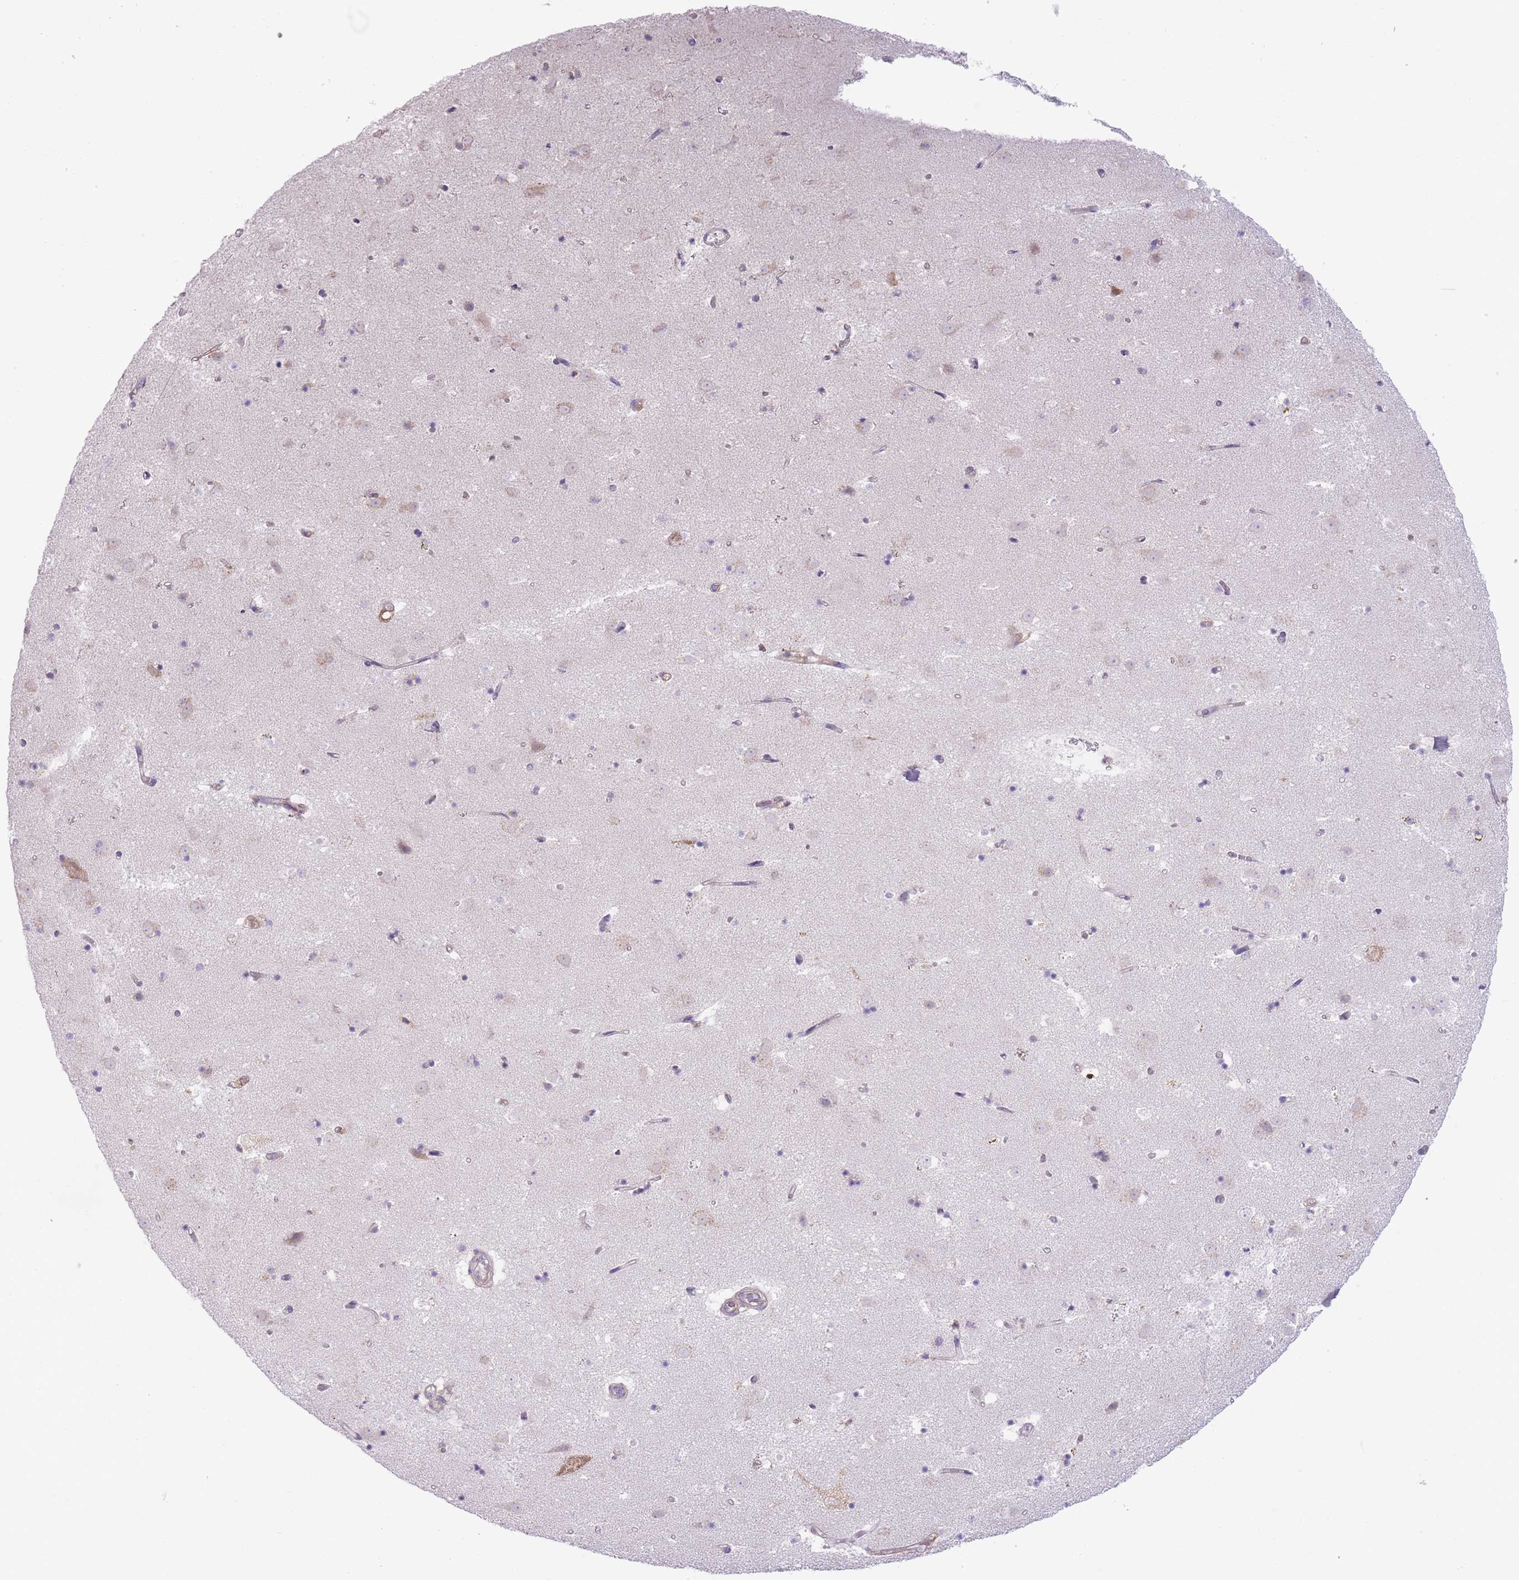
{"staining": {"intensity": "negative", "quantity": "none", "location": "none"}, "tissue": "caudate", "cell_type": "Glial cells", "image_type": "normal", "snomed": [{"axis": "morphology", "description": "Normal tissue, NOS"}, {"axis": "topography", "description": "Lateral ventricle wall"}], "caption": "Micrograph shows no protein expression in glial cells of benign caudate.", "gene": "PRKAR1A", "patient": {"sex": "male", "age": 58}}